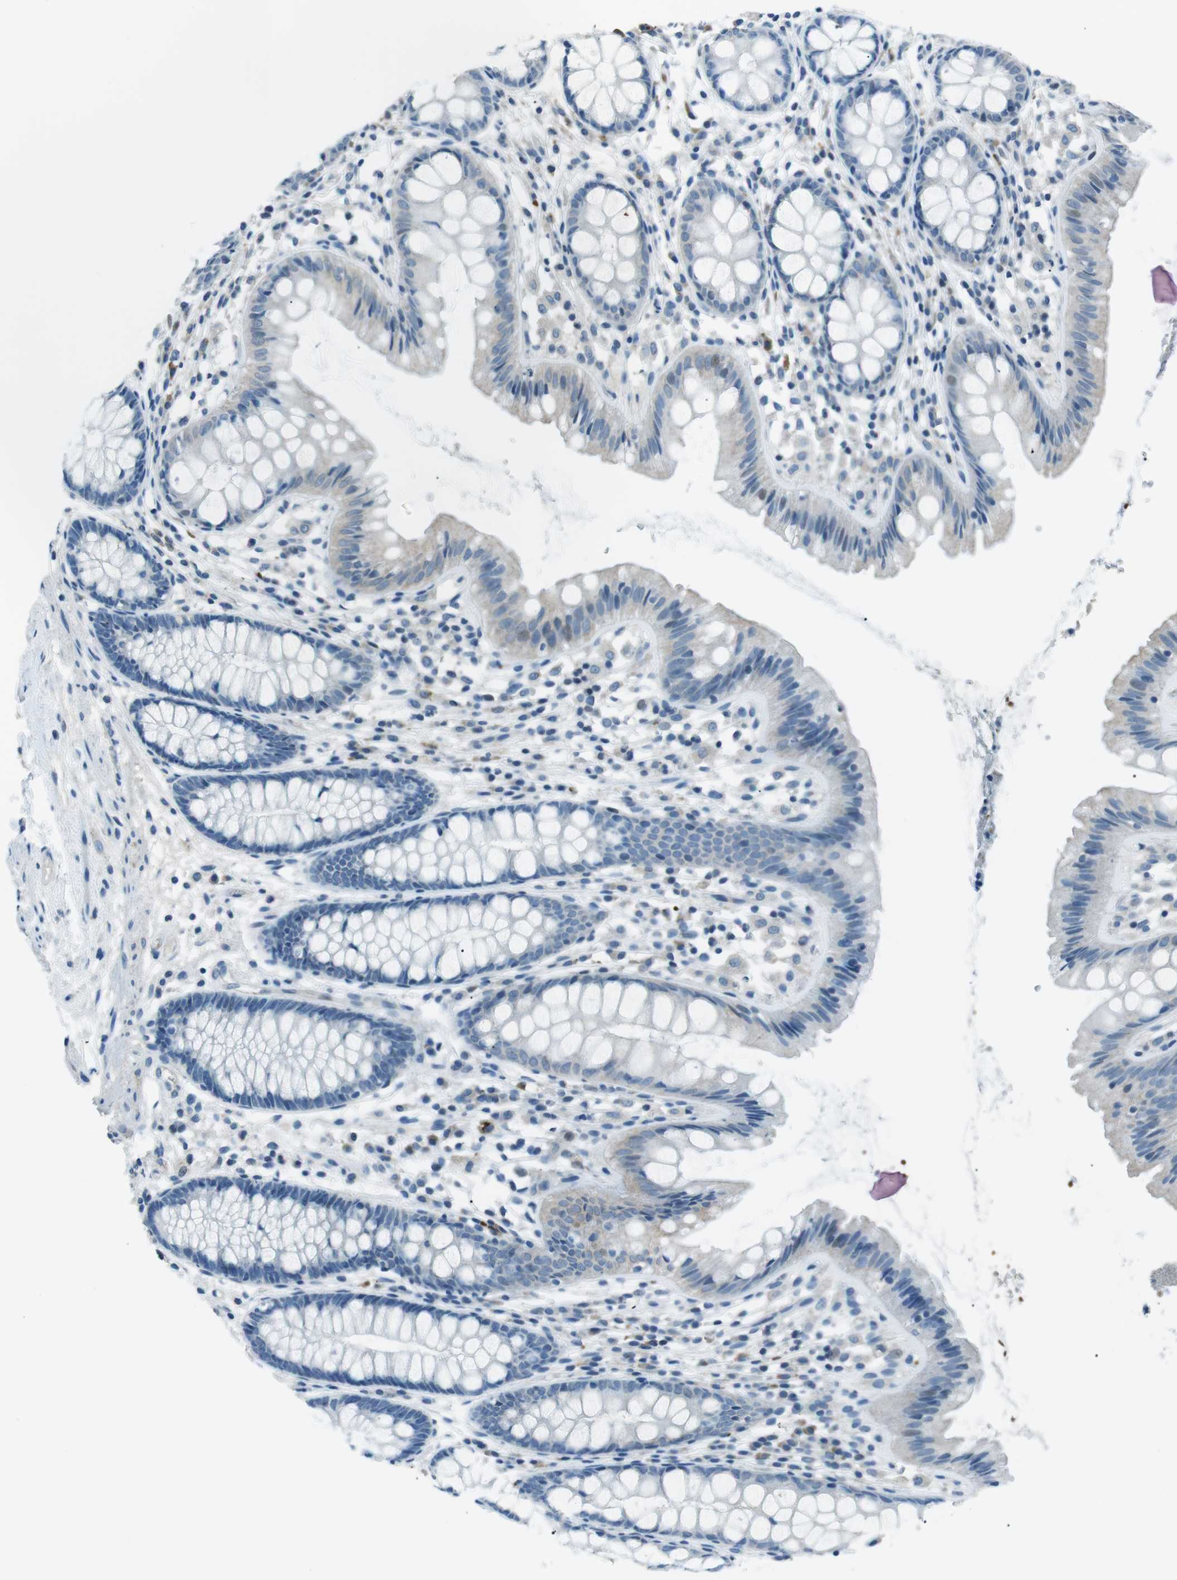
{"staining": {"intensity": "negative", "quantity": "none", "location": "none"}, "tissue": "colon", "cell_type": "Endothelial cells", "image_type": "normal", "snomed": [{"axis": "morphology", "description": "Normal tissue, NOS"}, {"axis": "topography", "description": "Colon"}], "caption": "The image exhibits no staining of endothelial cells in benign colon. (IHC, brightfield microscopy, high magnification).", "gene": "ST6GAL1", "patient": {"sex": "female", "age": 56}}